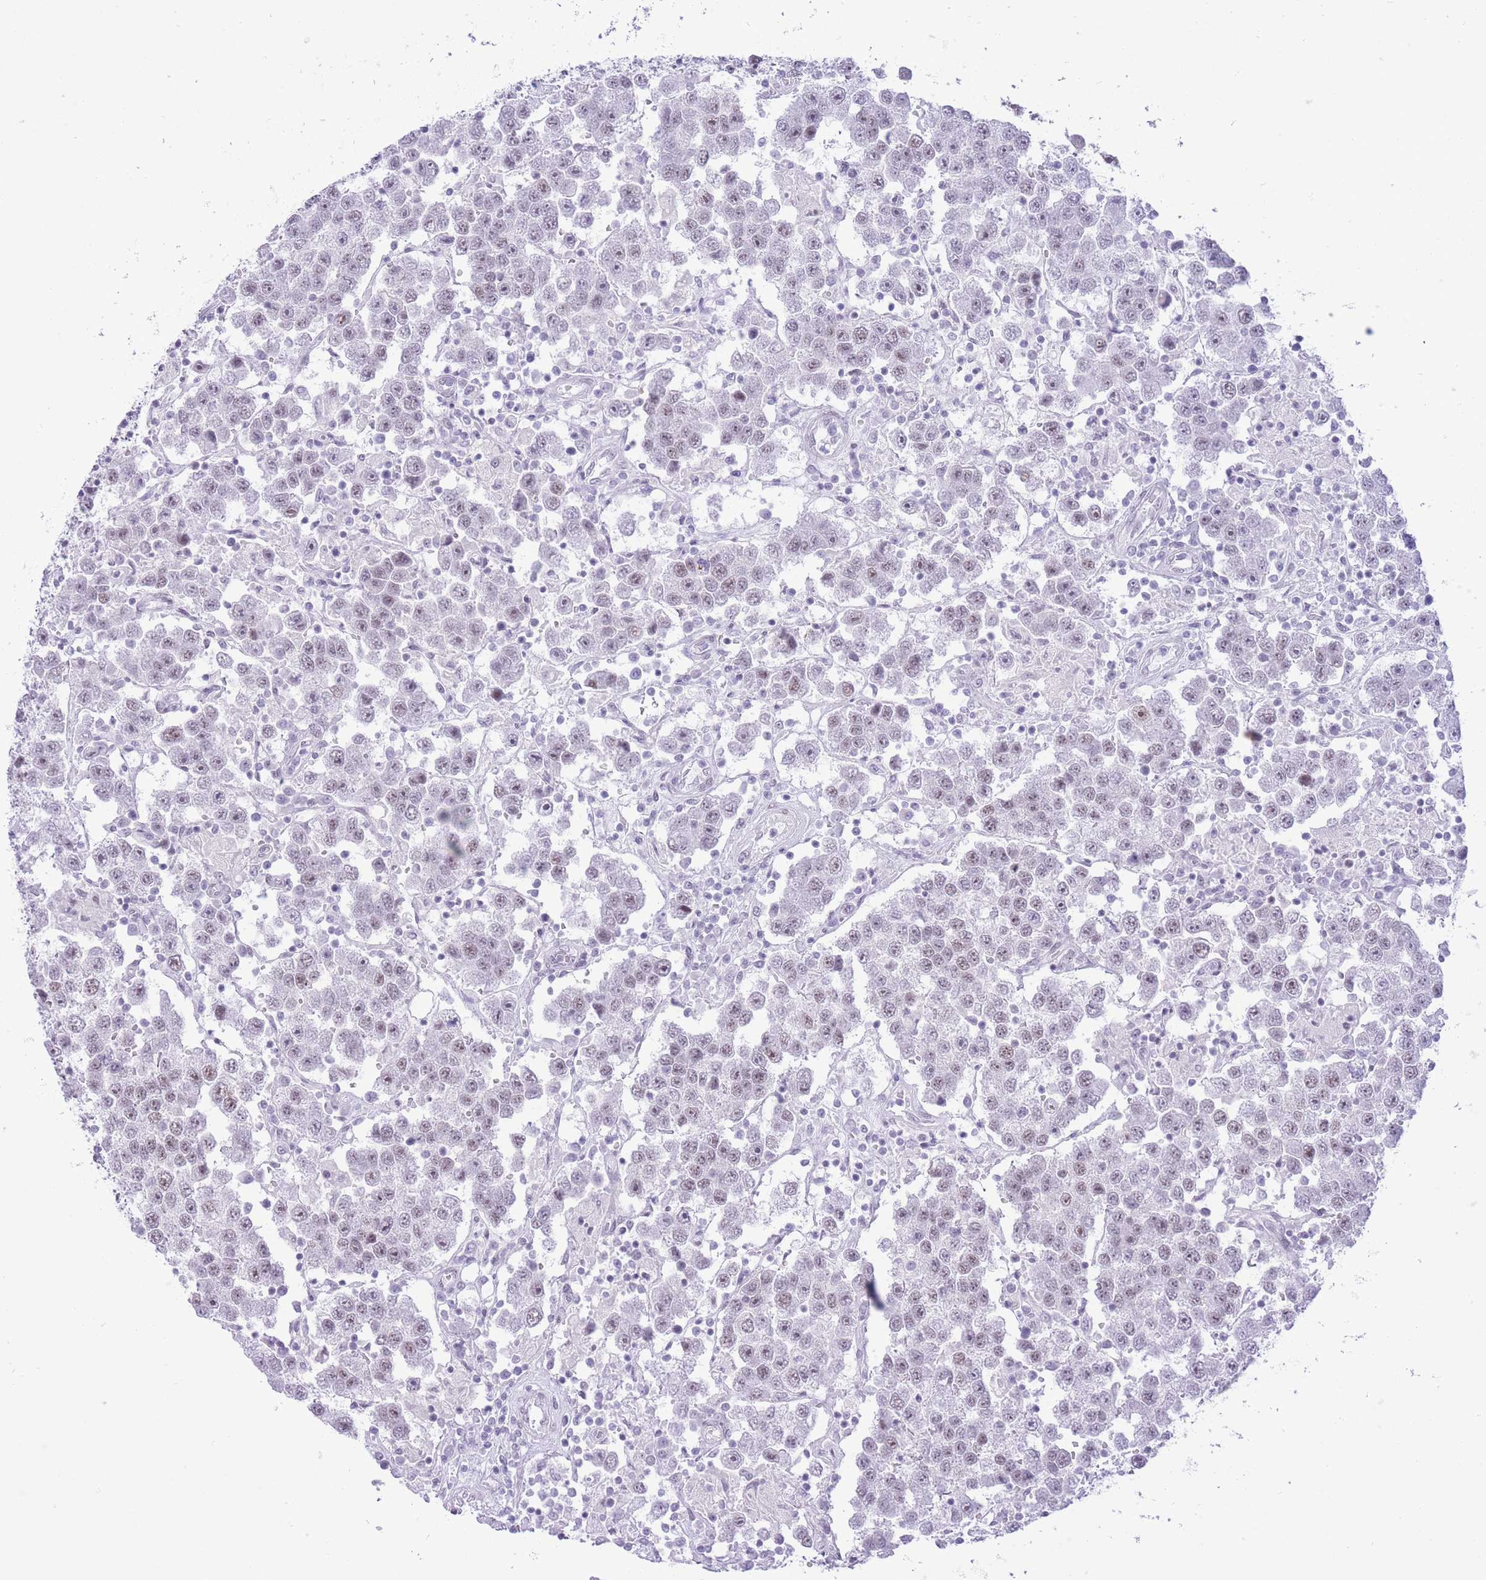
{"staining": {"intensity": "weak", "quantity": "<25%", "location": "nuclear"}, "tissue": "testis cancer", "cell_type": "Tumor cells", "image_type": "cancer", "snomed": [{"axis": "morphology", "description": "Seminoma, NOS"}, {"axis": "topography", "description": "Testis"}], "caption": "A high-resolution micrograph shows IHC staining of testis seminoma, which shows no significant staining in tumor cells. (Immunohistochemistry, brightfield microscopy, high magnification).", "gene": "ZBED5", "patient": {"sex": "male", "age": 37}}